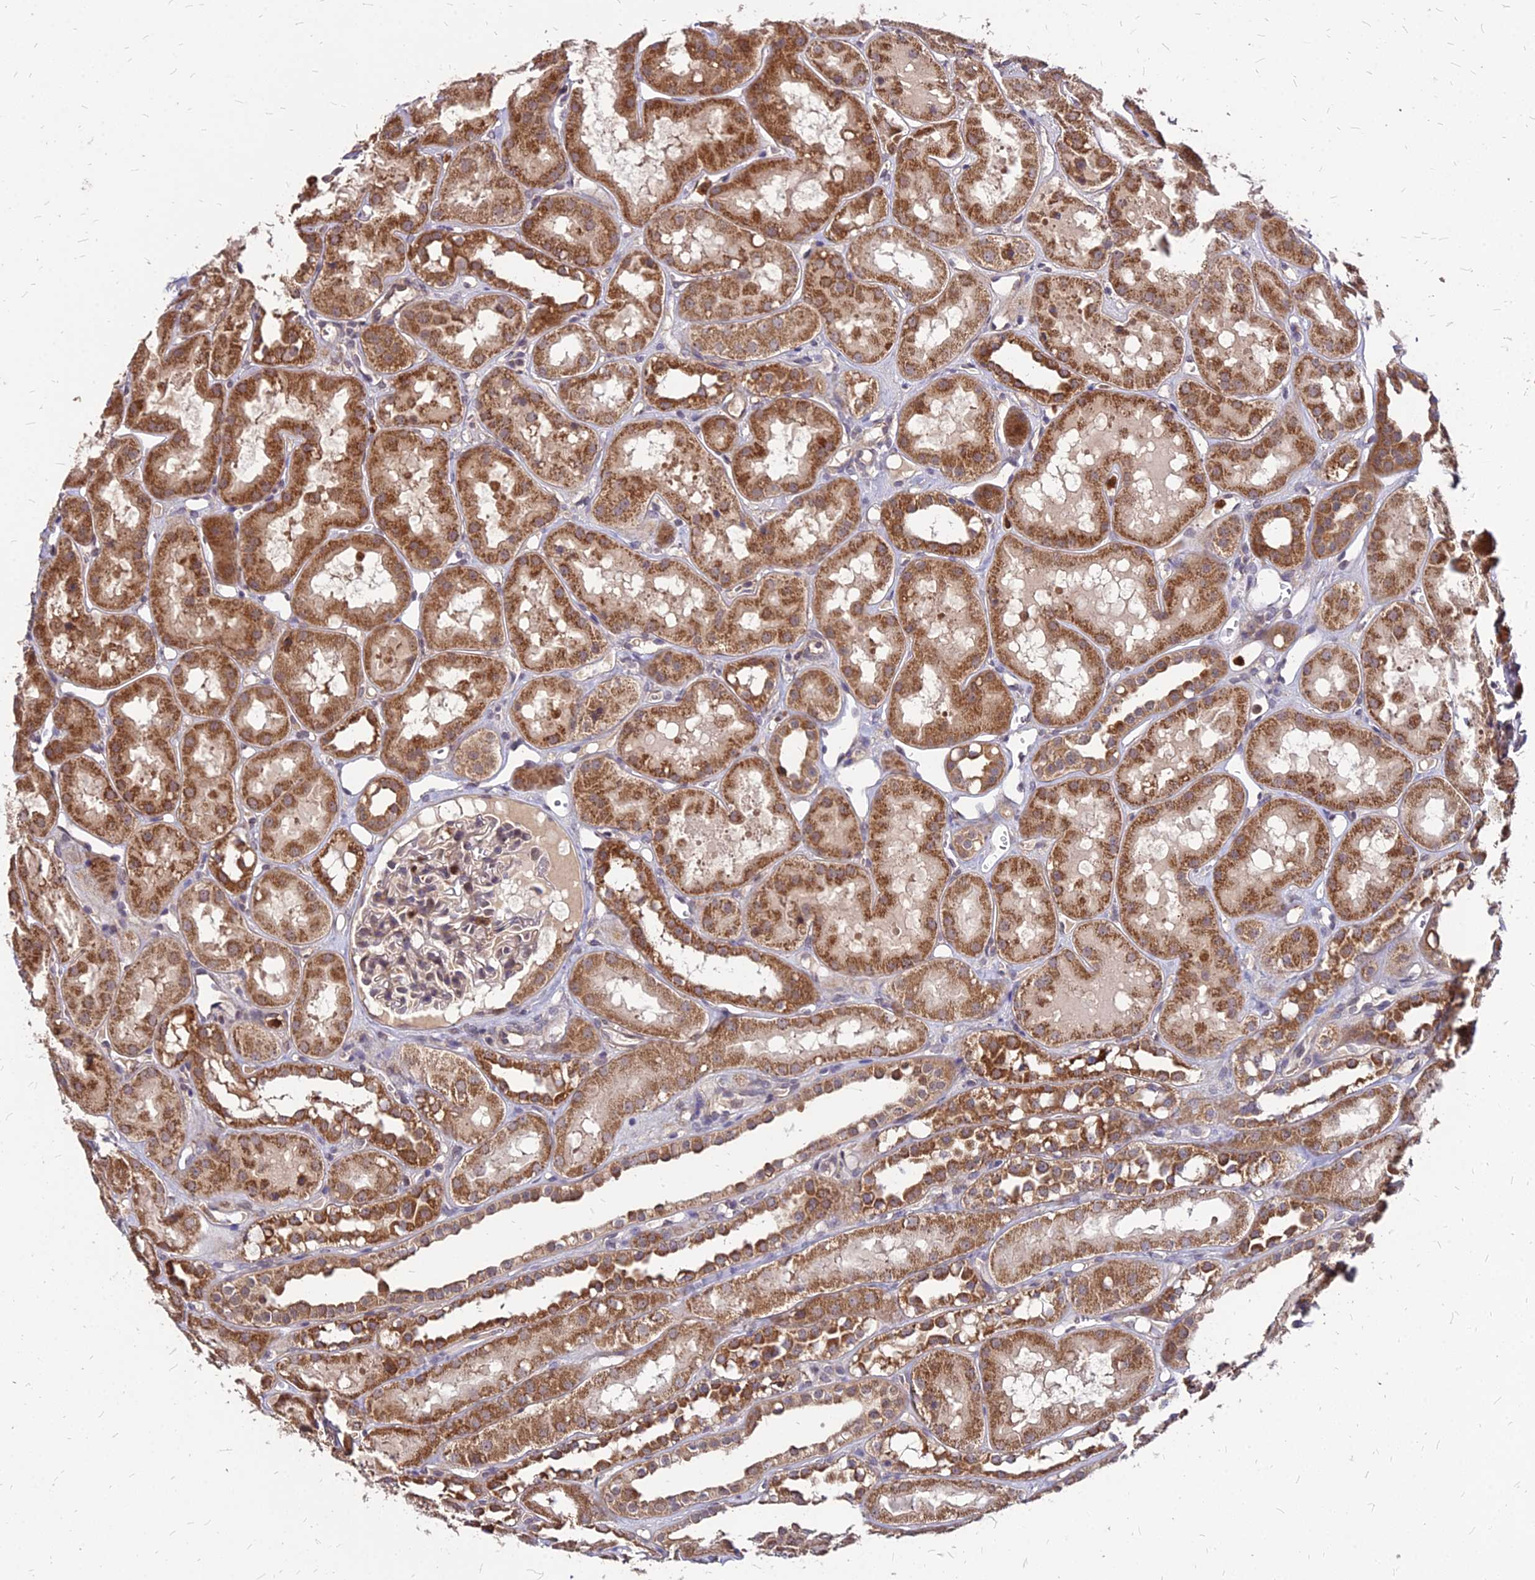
{"staining": {"intensity": "moderate", "quantity": "<25%", "location": "cytoplasmic/membranous"}, "tissue": "kidney", "cell_type": "Cells in glomeruli", "image_type": "normal", "snomed": [{"axis": "morphology", "description": "Normal tissue, NOS"}, {"axis": "topography", "description": "Kidney"}], "caption": "Cells in glomeruli show moderate cytoplasmic/membranous staining in about <25% of cells in normal kidney. The protein of interest is stained brown, and the nuclei are stained in blue (DAB (3,3'-diaminobenzidine) IHC with brightfield microscopy, high magnification).", "gene": "APBA3", "patient": {"sex": "male", "age": 16}}